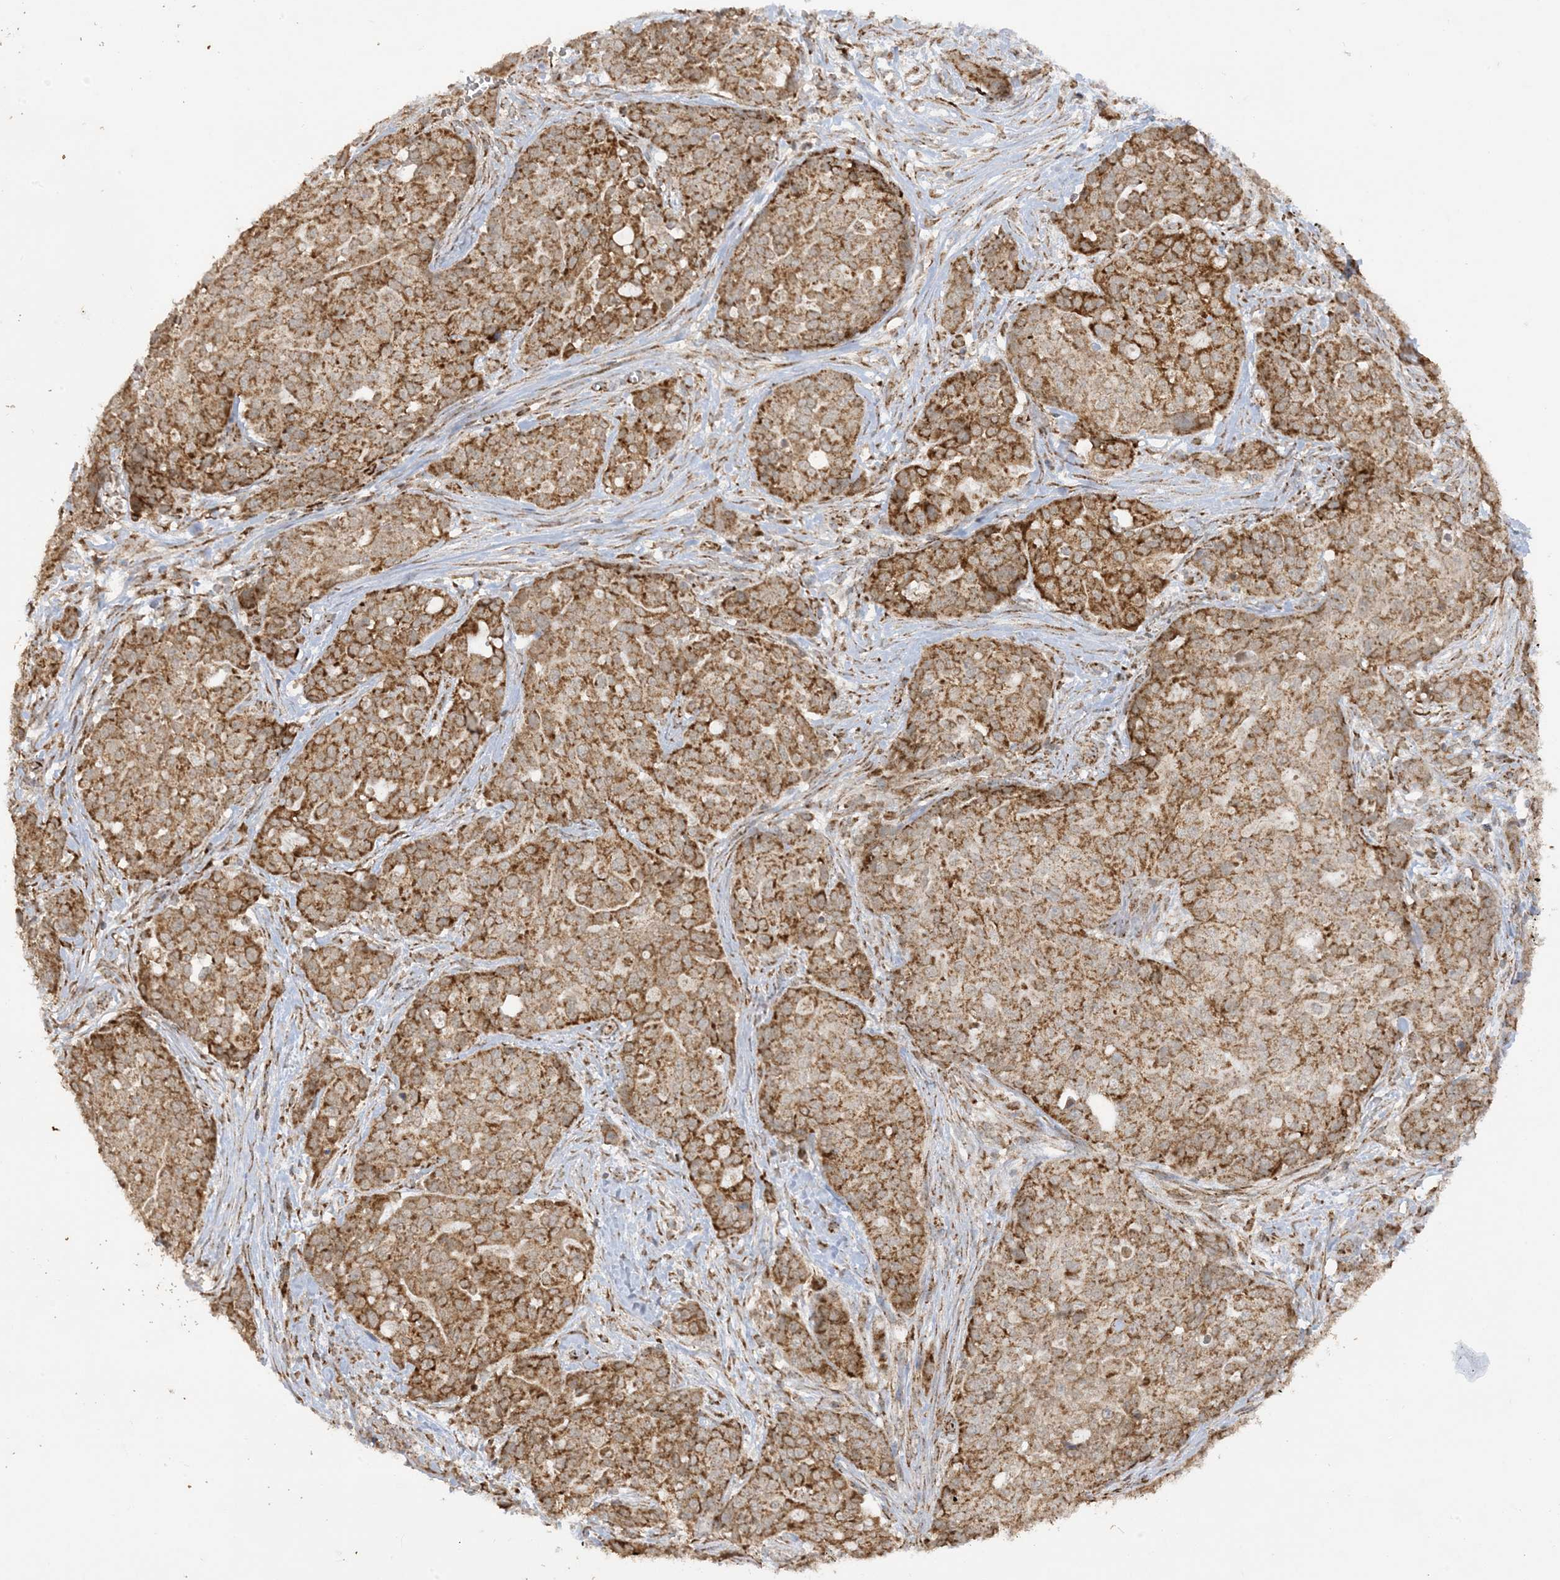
{"staining": {"intensity": "moderate", "quantity": ">75%", "location": "cytoplasmic/membranous"}, "tissue": "ovarian cancer", "cell_type": "Tumor cells", "image_type": "cancer", "snomed": [{"axis": "morphology", "description": "Cystadenocarcinoma, serous, NOS"}, {"axis": "topography", "description": "Soft tissue"}, {"axis": "topography", "description": "Ovary"}], "caption": "This image demonstrates ovarian cancer stained with IHC to label a protein in brown. The cytoplasmic/membranous of tumor cells show moderate positivity for the protein. Nuclei are counter-stained blue.", "gene": "NDUFAF3", "patient": {"sex": "female", "age": 57}}